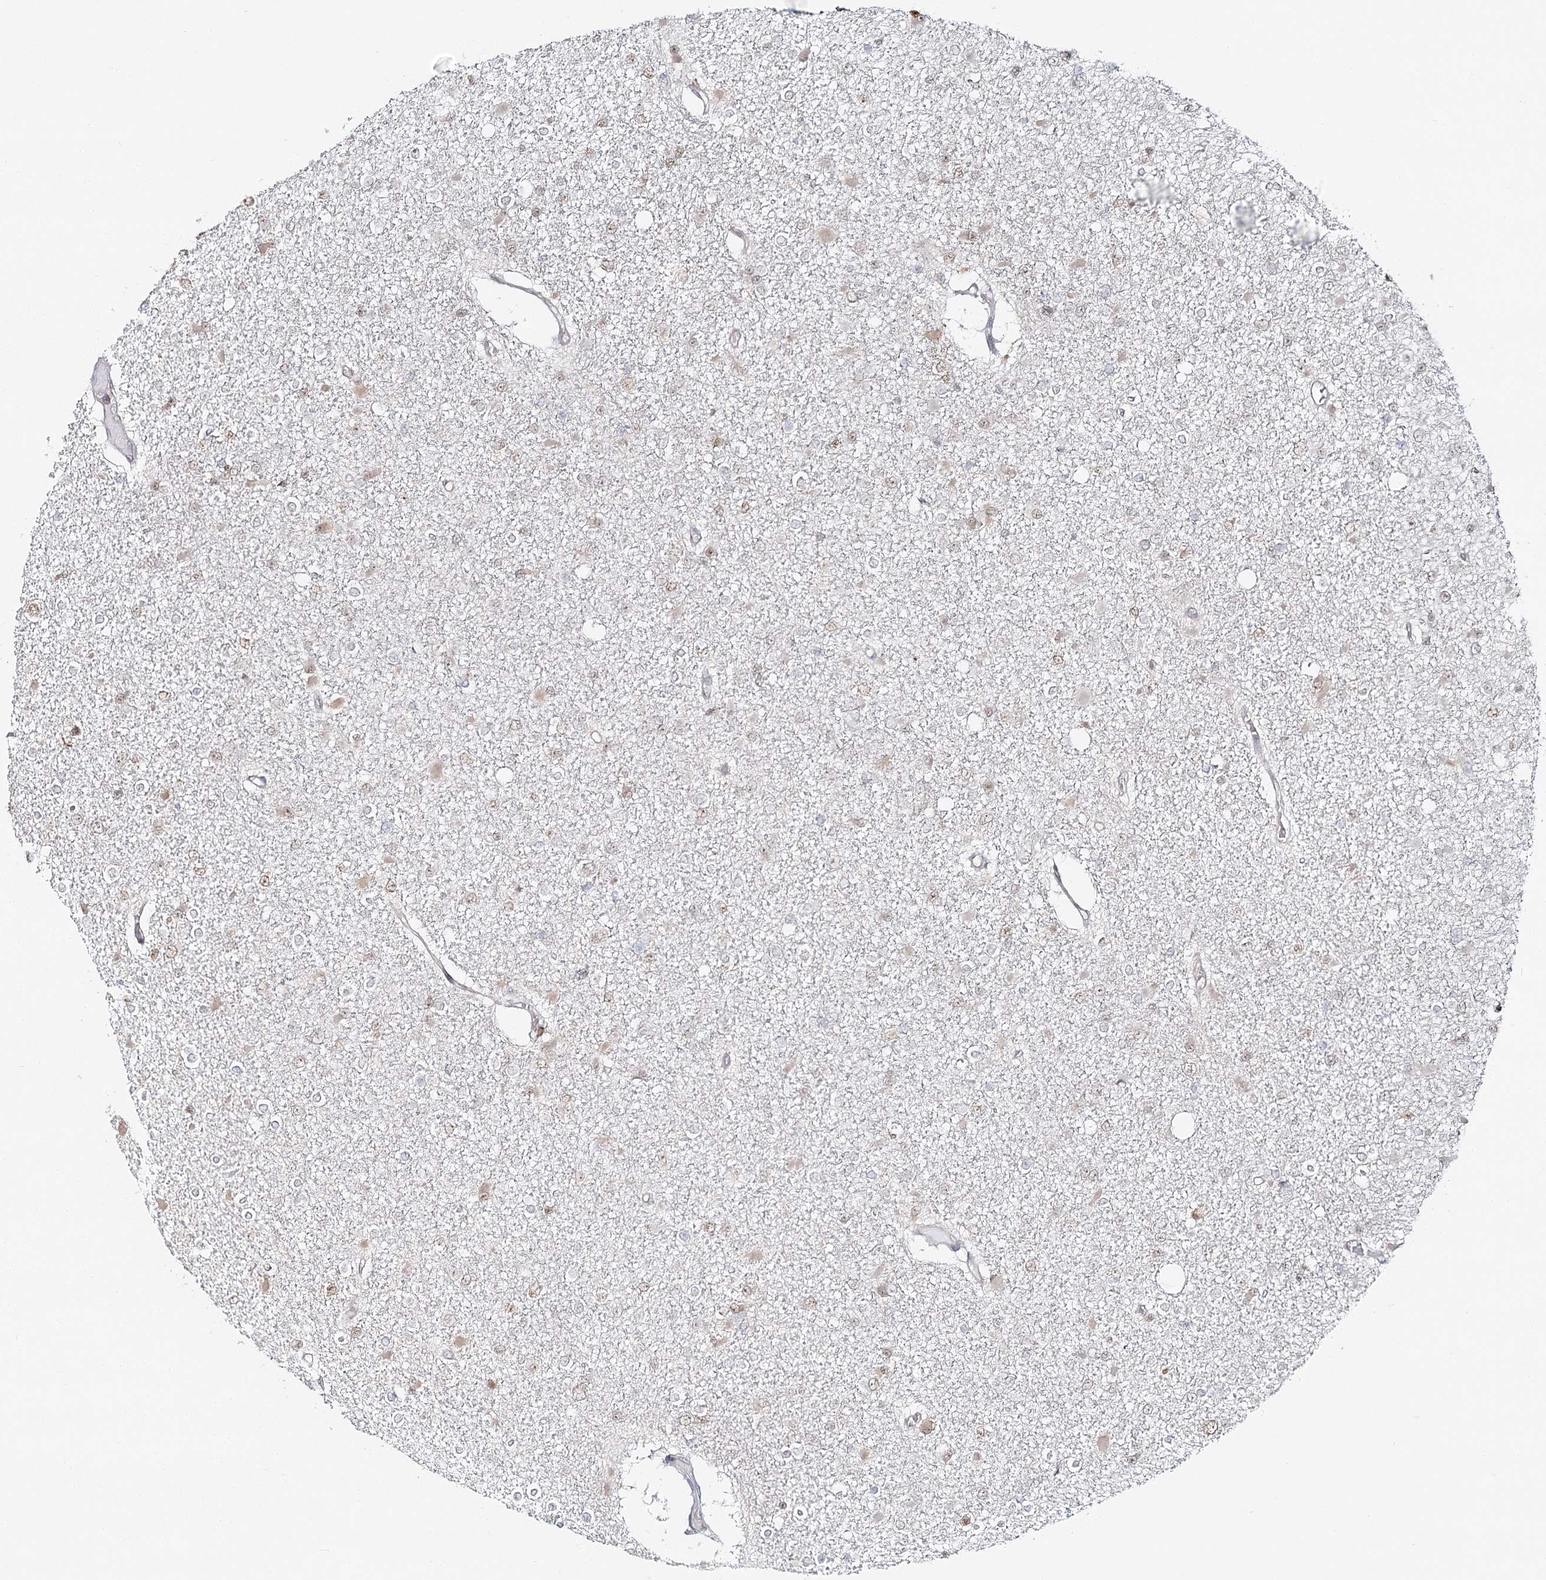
{"staining": {"intensity": "weak", "quantity": "<25%", "location": "nuclear"}, "tissue": "glioma", "cell_type": "Tumor cells", "image_type": "cancer", "snomed": [{"axis": "morphology", "description": "Glioma, malignant, Low grade"}, {"axis": "topography", "description": "Brain"}], "caption": "An immunohistochemistry image of glioma is shown. There is no staining in tumor cells of glioma.", "gene": "FAM120B", "patient": {"sex": "female", "age": 22}}